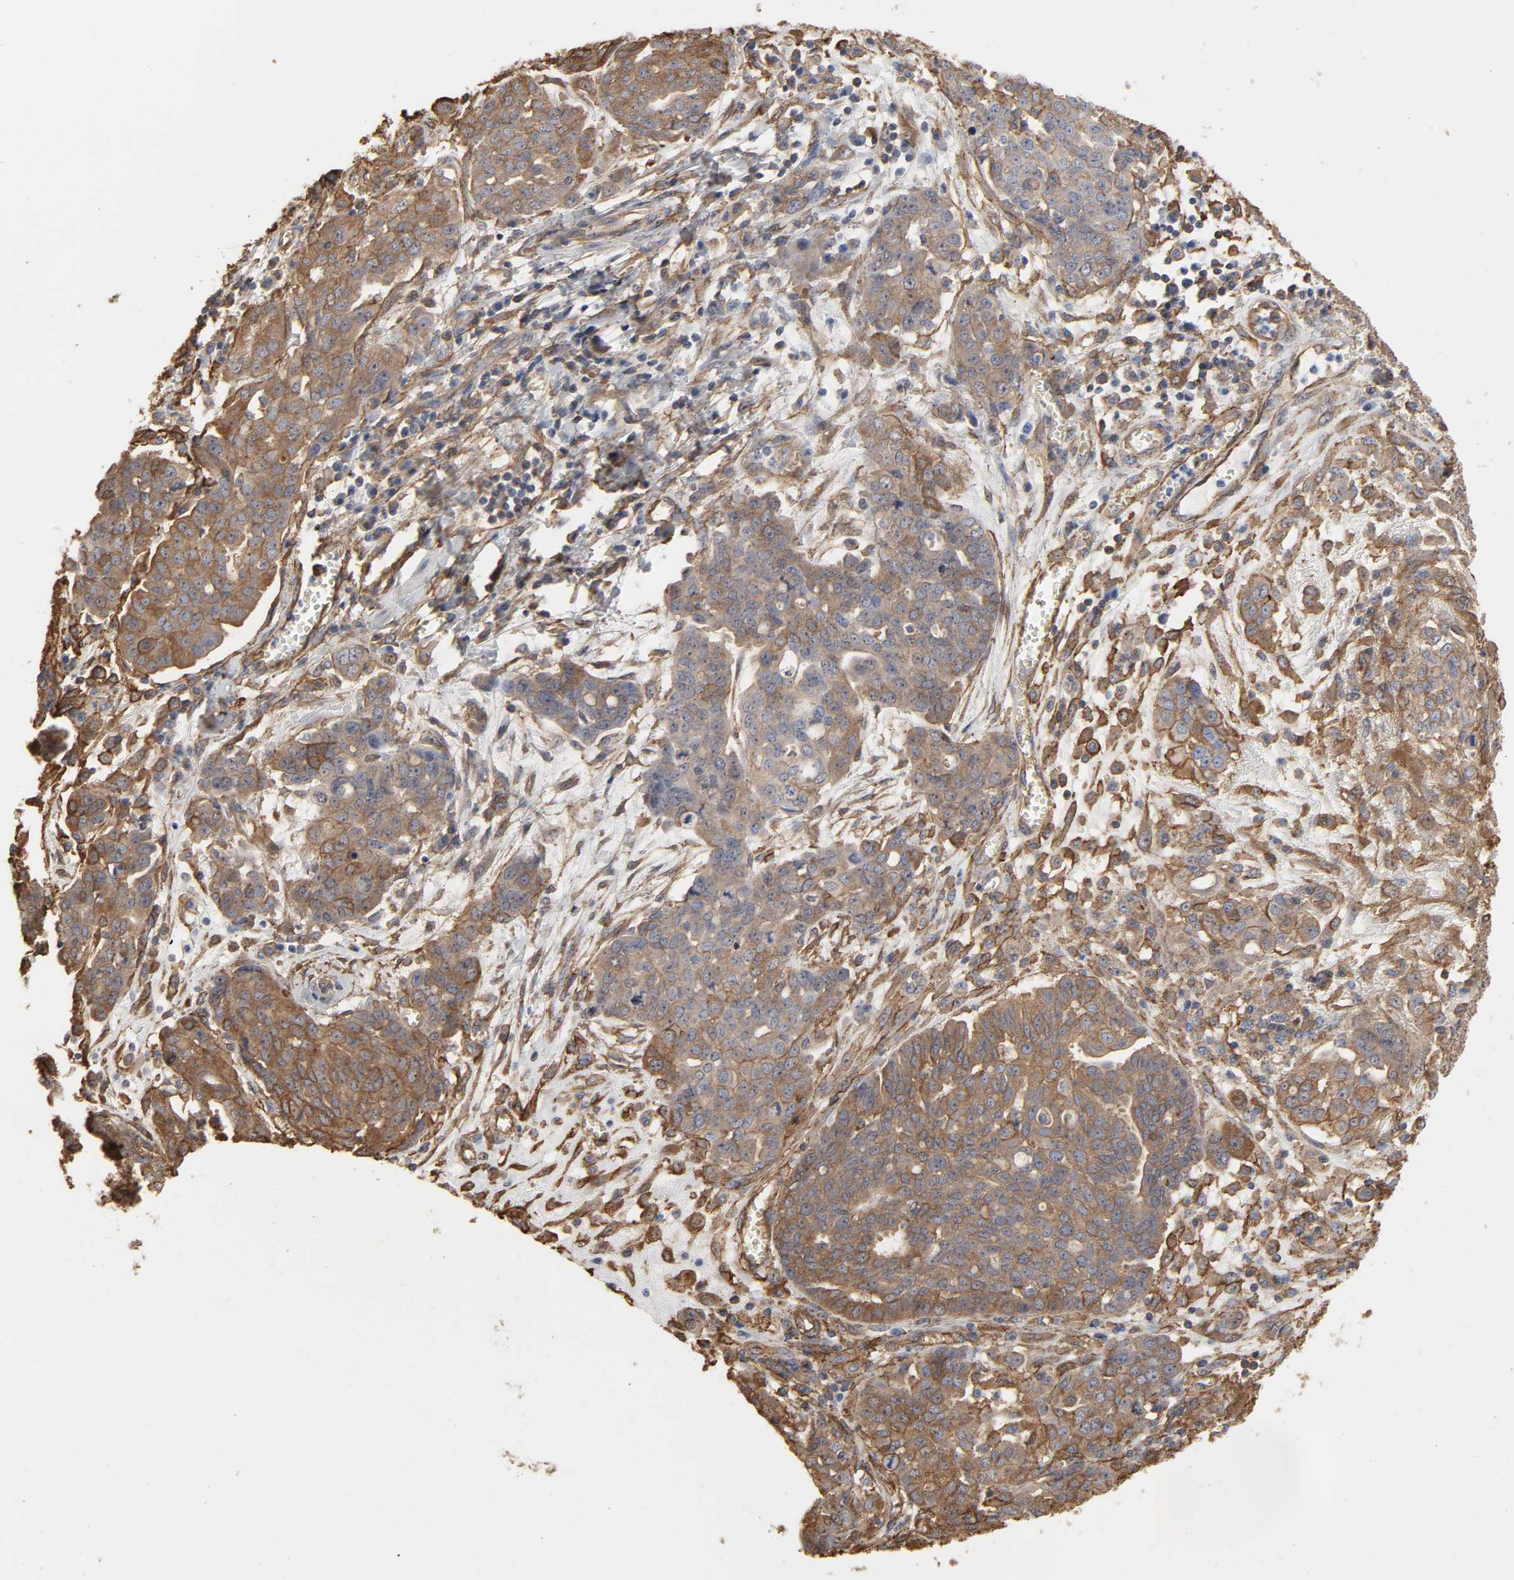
{"staining": {"intensity": "moderate", "quantity": ">75%", "location": "cytoplasmic/membranous"}, "tissue": "ovarian cancer", "cell_type": "Tumor cells", "image_type": "cancer", "snomed": [{"axis": "morphology", "description": "Cystadenocarcinoma, serous, NOS"}, {"axis": "topography", "description": "Soft tissue"}, {"axis": "topography", "description": "Ovary"}], "caption": "Ovarian cancer stained for a protein (brown) displays moderate cytoplasmic/membranous positive positivity in about >75% of tumor cells.", "gene": "ANXA2", "patient": {"sex": "female", "age": 57}}